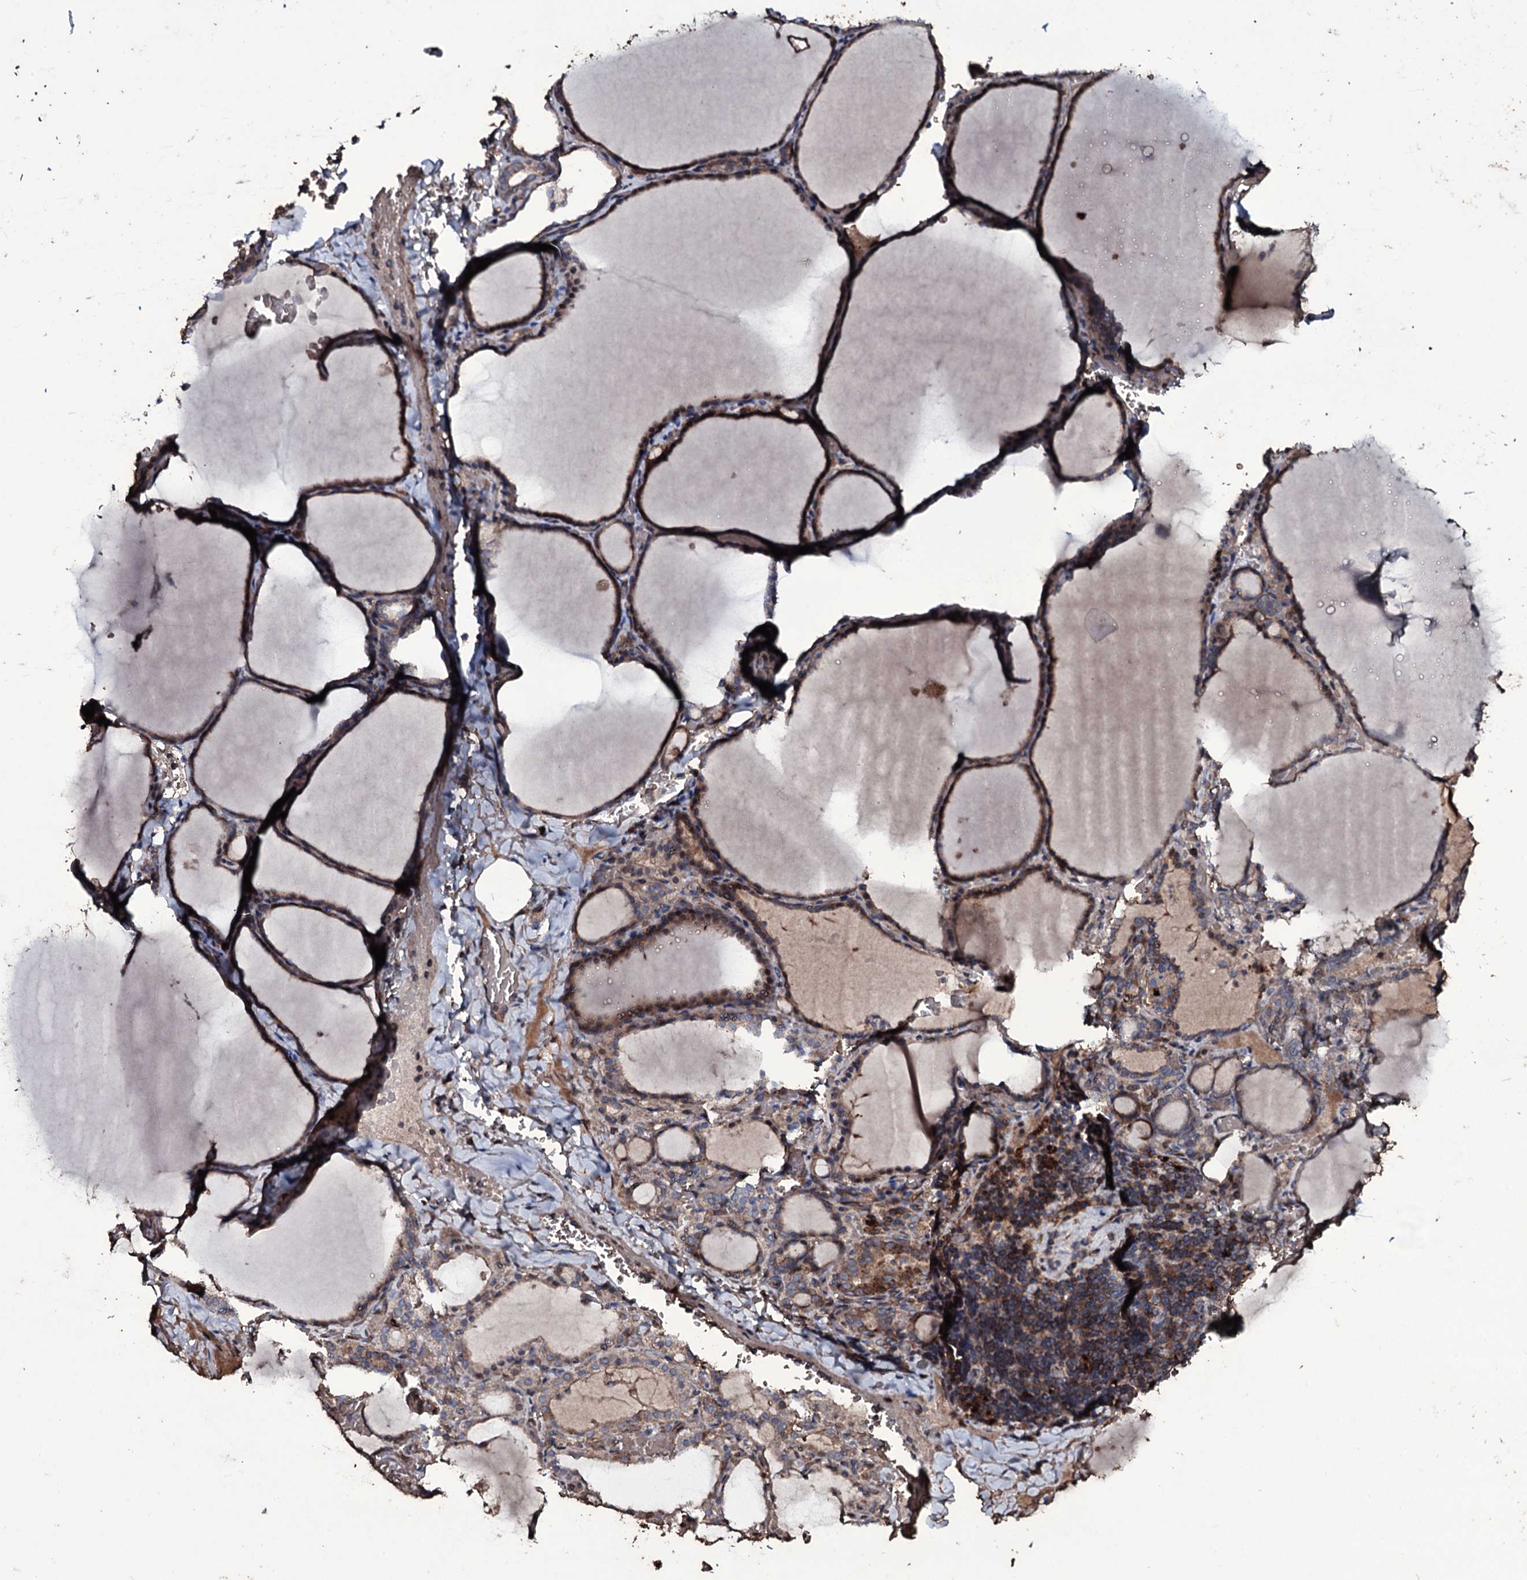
{"staining": {"intensity": "moderate", "quantity": "25%-75%", "location": "cytoplasmic/membranous"}, "tissue": "thyroid gland", "cell_type": "Glandular cells", "image_type": "normal", "snomed": [{"axis": "morphology", "description": "Normal tissue, NOS"}, {"axis": "topography", "description": "Thyroid gland"}], "caption": "Immunohistochemical staining of benign thyroid gland demonstrates moderate cytoplasmic/membranous protein positivity in approximately 25%-75% of glandular cells.", "gene": "ZSWIM8", "patient": {"sex": "female", "age": 39}}